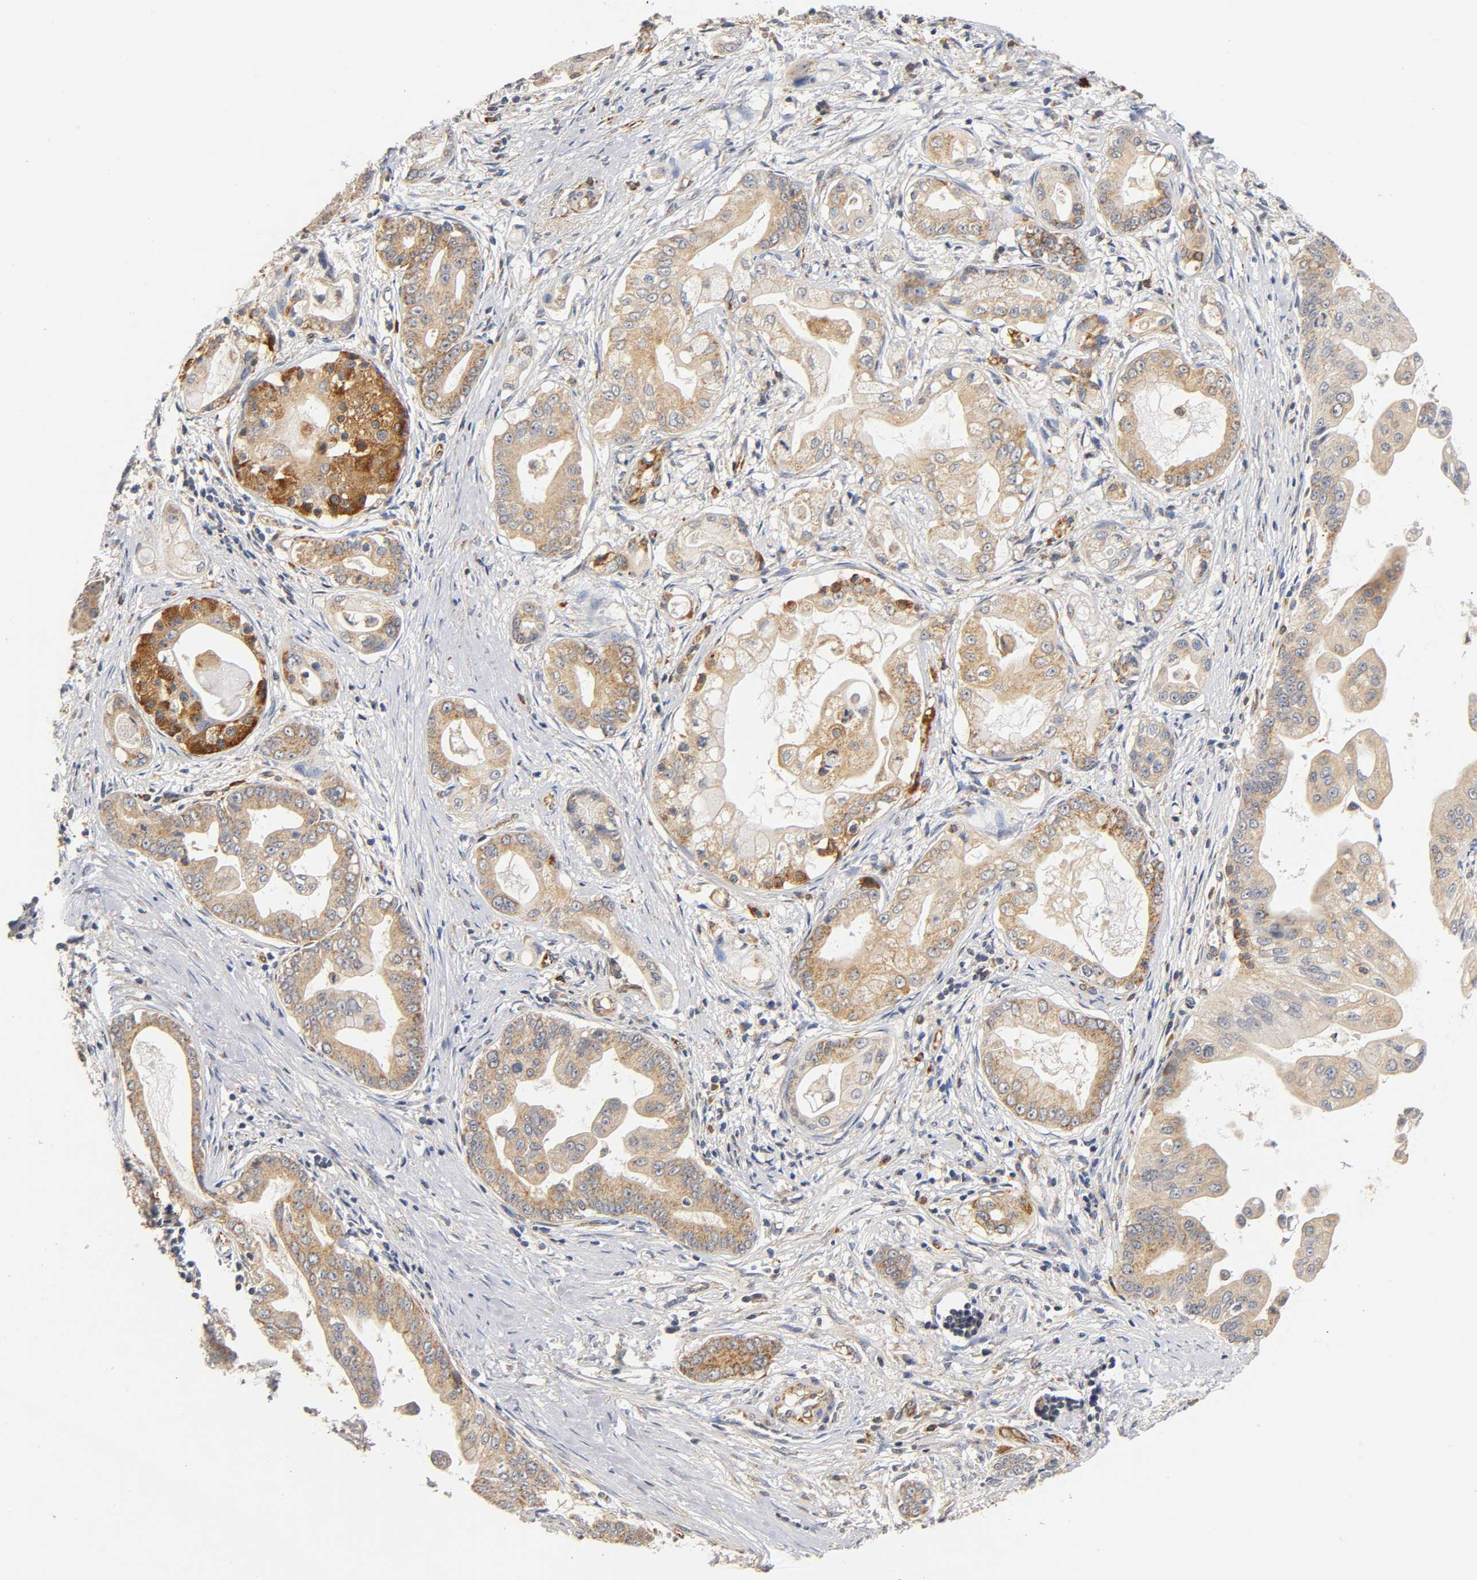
{"staining": {"intensity": "moderate", "quantity": "25%-75%", "location": "cytoplasmic/membranous"}, "tissue": "pancreatic cancer", "cell_type": "Tumor cells", "image_type": "cancer", "snomed": [{"axis": "morphology", "description": "Adenocarcinoma, NOS"}, {"axis": "topography", "description": "Pancreas"}], "caption": "This is a micrograph of immunohistochemistry staining of pancreatic cancer, which shows moderate positivity in the cytoplasmic/membranous of tumor cells.", "gene": "SCAP", "patient": {"sex": "female", "age": 75}}